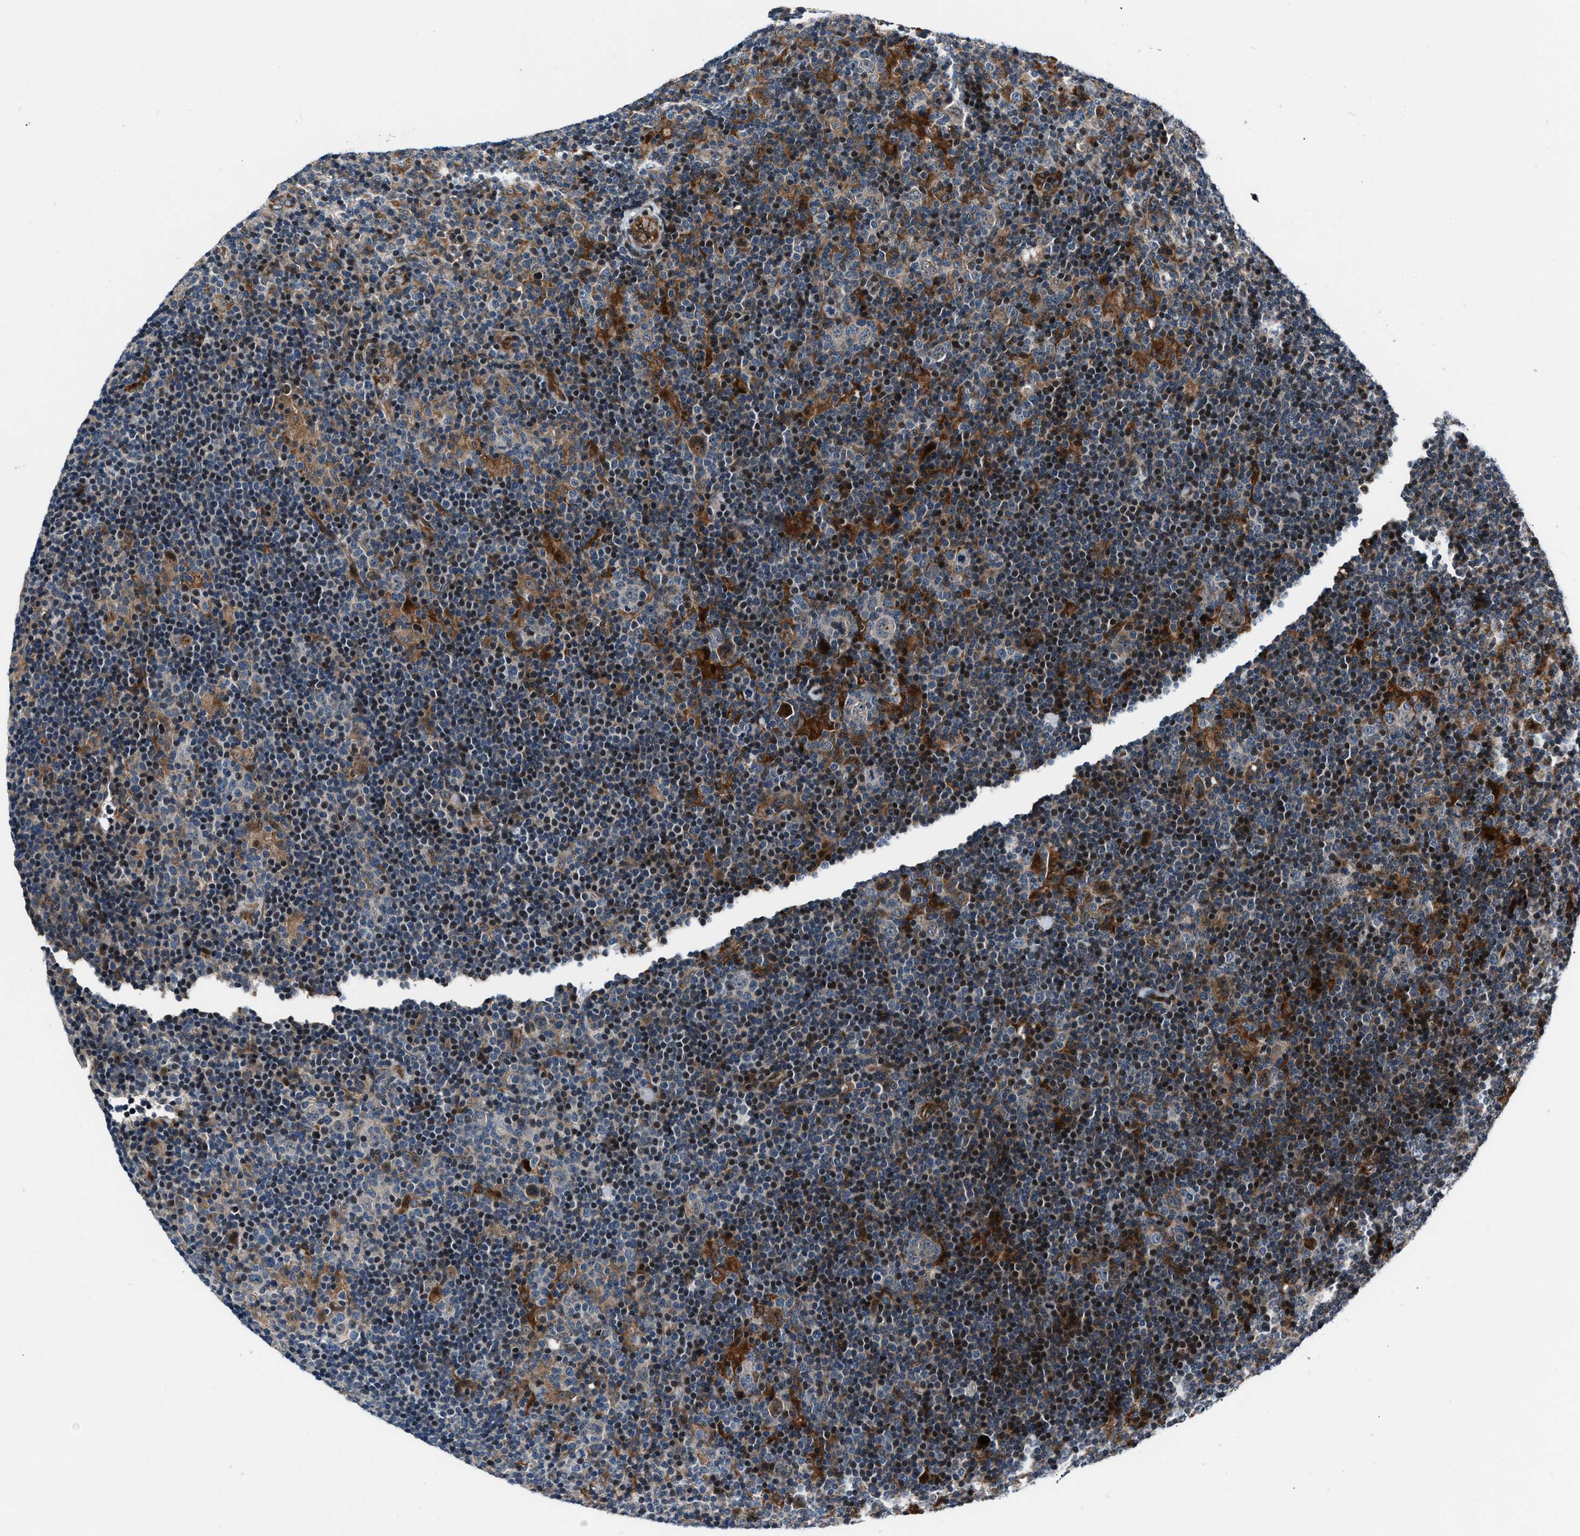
{"staining": {"intensity": "moderate", "quantity": "<25%", "location": "cytoplasmic/membranous"}, "tissue": "lymphoma", "cell_type": "Tumor cells", "image_type": "cancer", "snomed": [{"axis": "morphology", "description": "Hodgkin's disease, NOS"}, {"axis": "topography", "description": "Lymph node"}], "caption": "There is low levels of moderate cytoplasmic/membranous positivity in tumor cells of lymphoma, as demonstrated by immunohistochemical staining (brown color).", "gene": "DYNC2I1", "patient": {"sex": "female", "age": 57}}